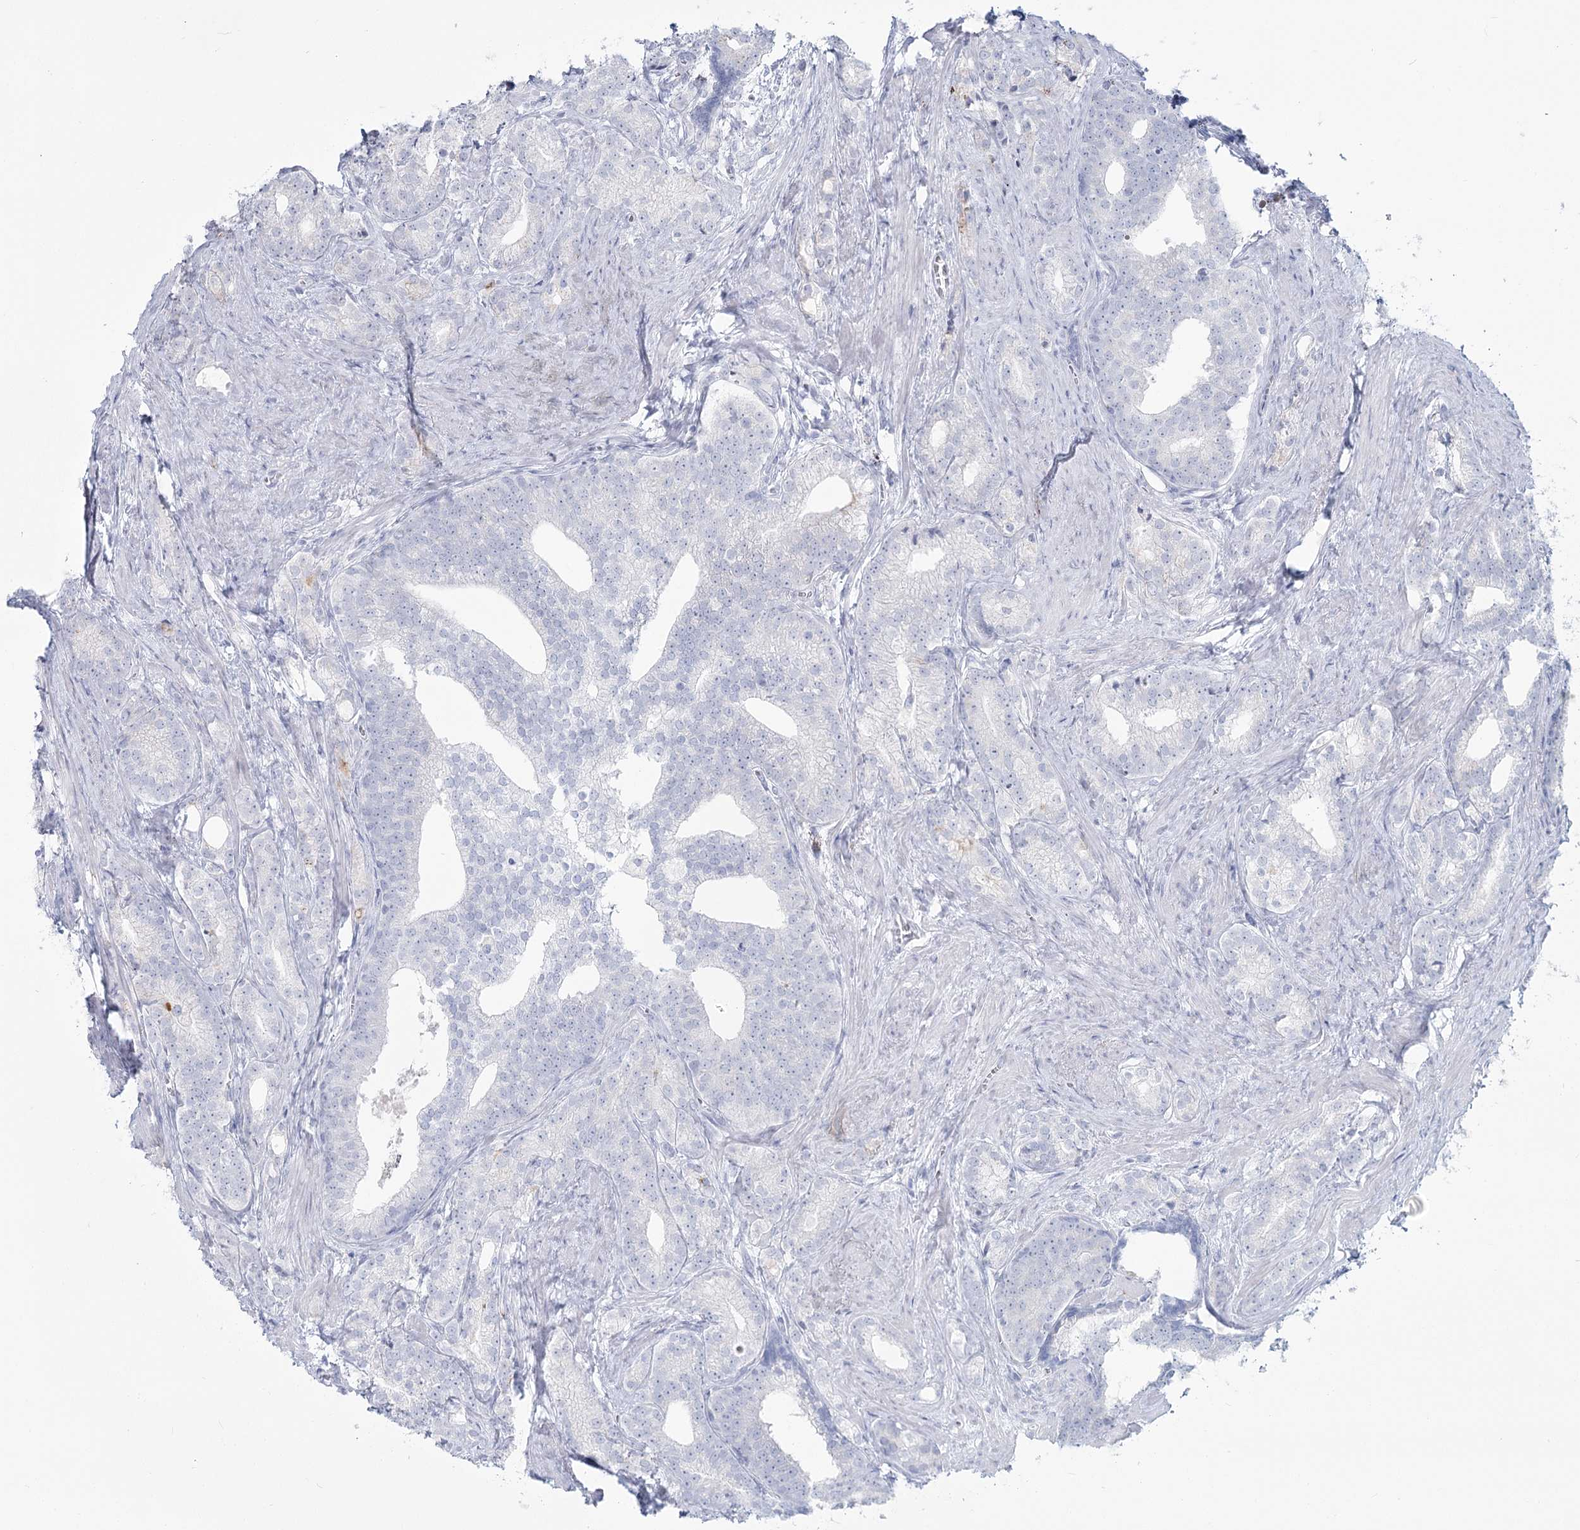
{"staining": {"intensity": "negative", "quantity": "none", "location": "none"}, "tissue": "prostate cancer", "cell_type": "Tumor cells", "image_type": "cancer", "snomed": [{"axis": "morphology", "description": "Adenocarcinoma, Low grade"}, {"axis": "topography", "description": "Prostate"}], "caption": "A histopathology image of human prostate cancer (adenocarcinoma (low-grade)) is negative for staining in tumor cells.", "gene": "SLC6A19", "patient": {"sex": "male", "age": 71}}